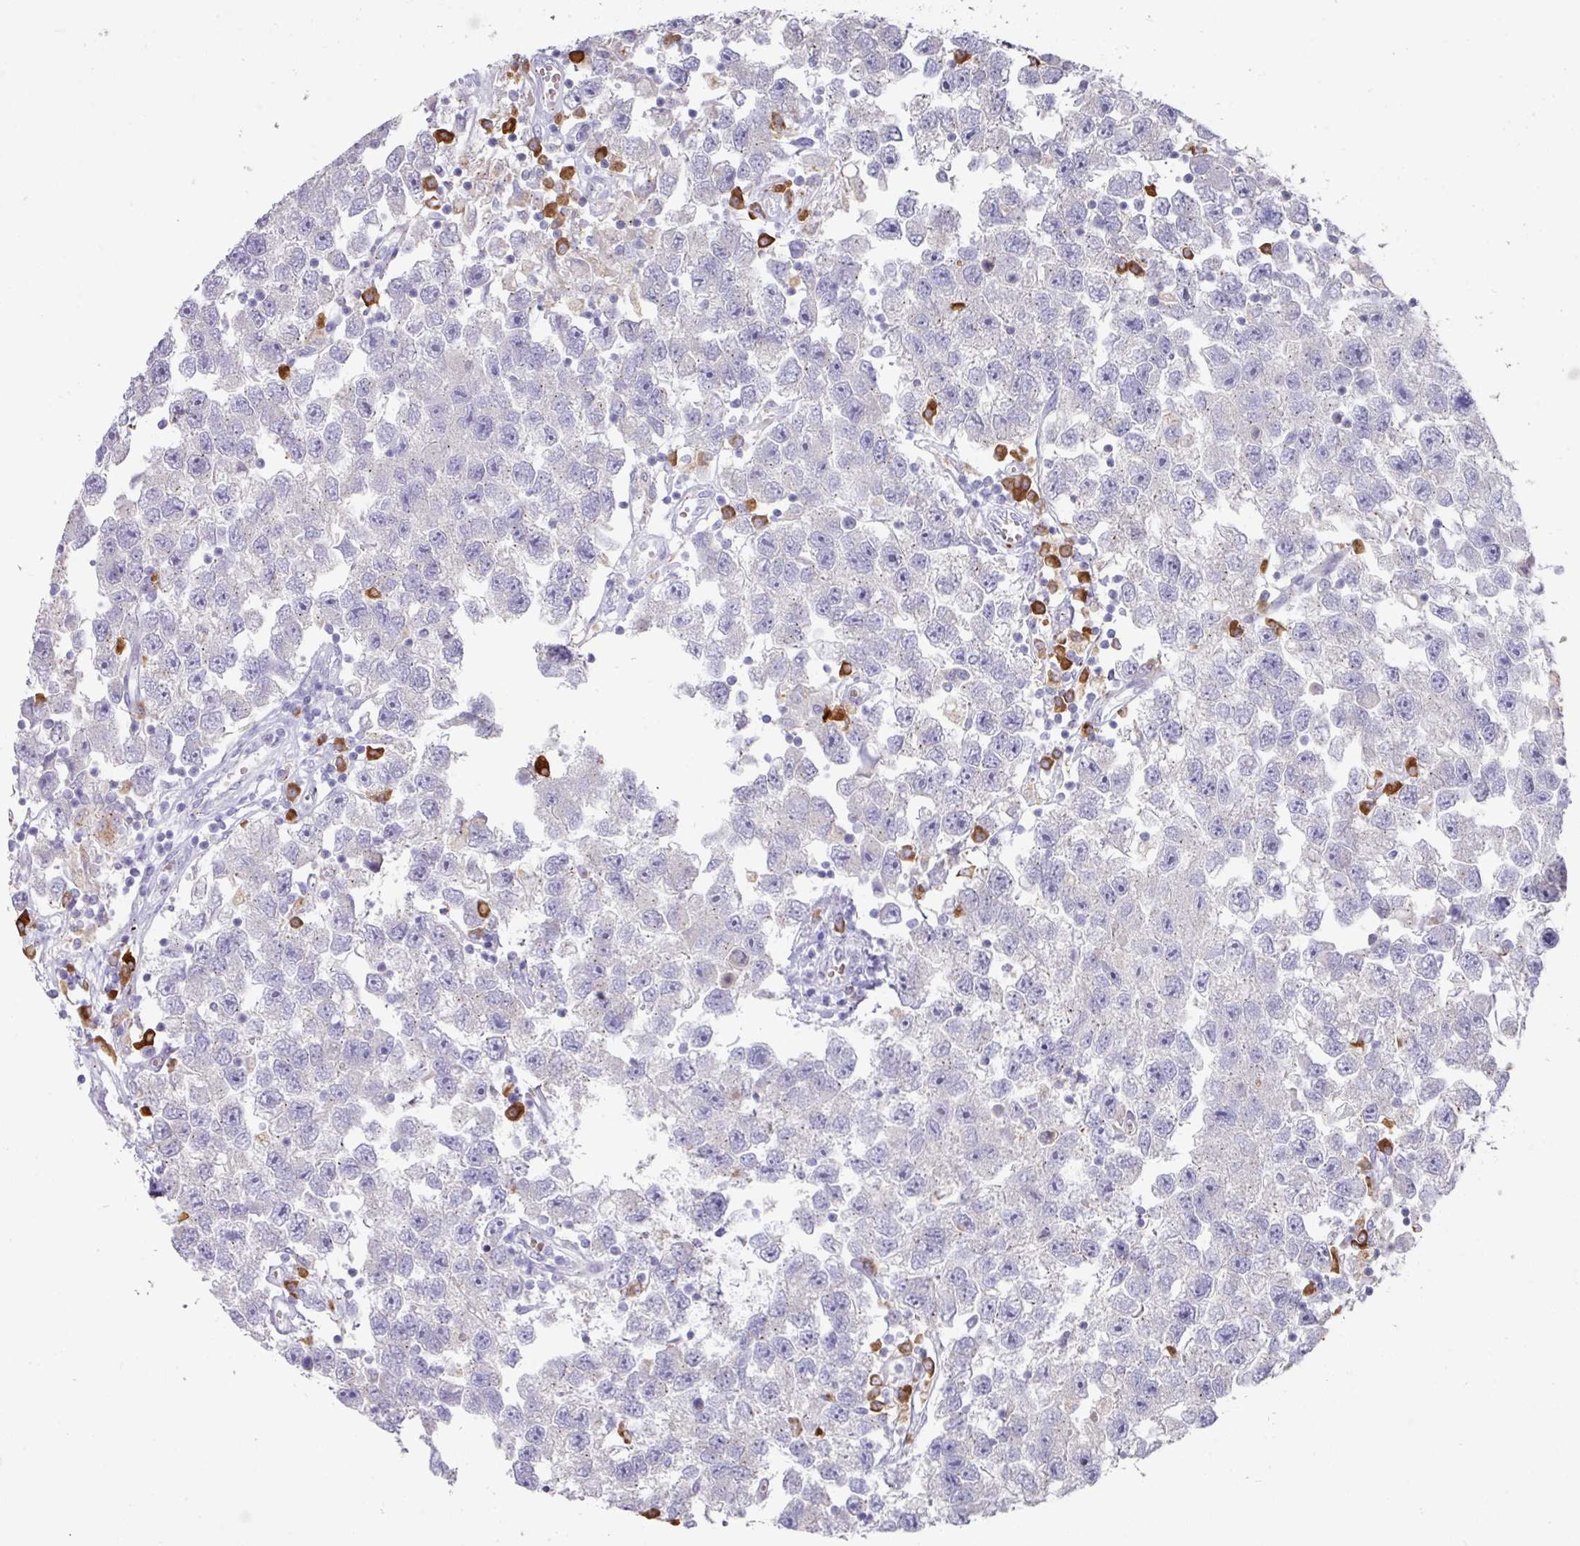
{"staining": {"intensity": "negative", "quantity": "none", "location": "none"}, "tissue": "testis cancer", "cell_type": "Tumor cells", "image_type": "cancer", "snomed": [{"axis": "morphology", "description": "Seminoma, NOS"}, {"axis": "topography", "description": "Testis"}], "caption": "The immunohistochemistry (IHC) photomicrograph has no significant staining in tumor cells of seminoma (testis) tissue.", "gene": "IL4R", "patient": {"sex": "male", "age": 26}}